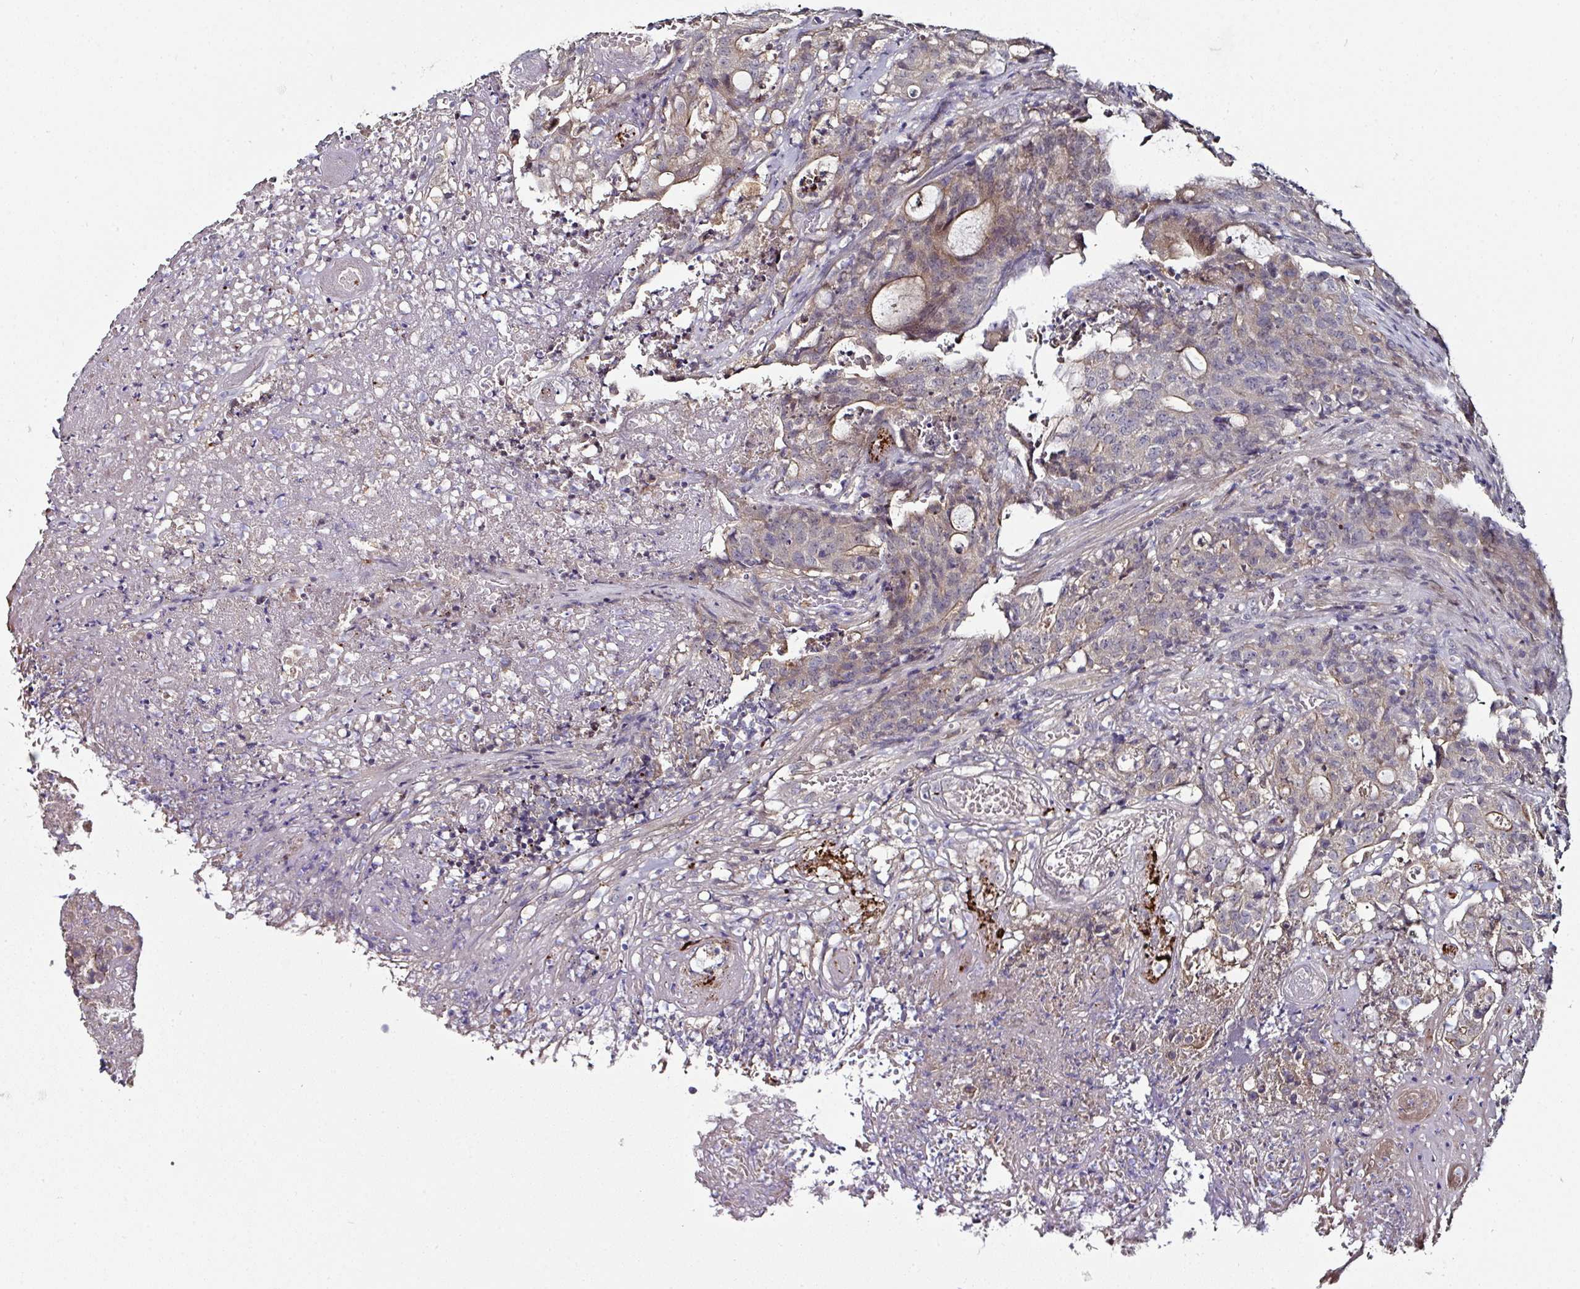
{"staining": {"intensity": "weak", "quantity": "25%-75%", "location": "cytoplasmic/membranous"}, "tissue": "colorectal cancer", "cell_type": "Tumor cells", "image_type": "cancer", "snomed": [{"axis": "morphology", "description": "Adenocarcinoma, NOS"}, {"axis": "topography", "description": "Colon"}], "caption": "Immunohistochemical staining of human colorectal adenocarcinoma demonstrates weak cytoplasmic/membranous protein expression in about 25%-75% of tumor cells.", "gene": "CTDSP2", "patient": {"sex": "male", "age": 83}}